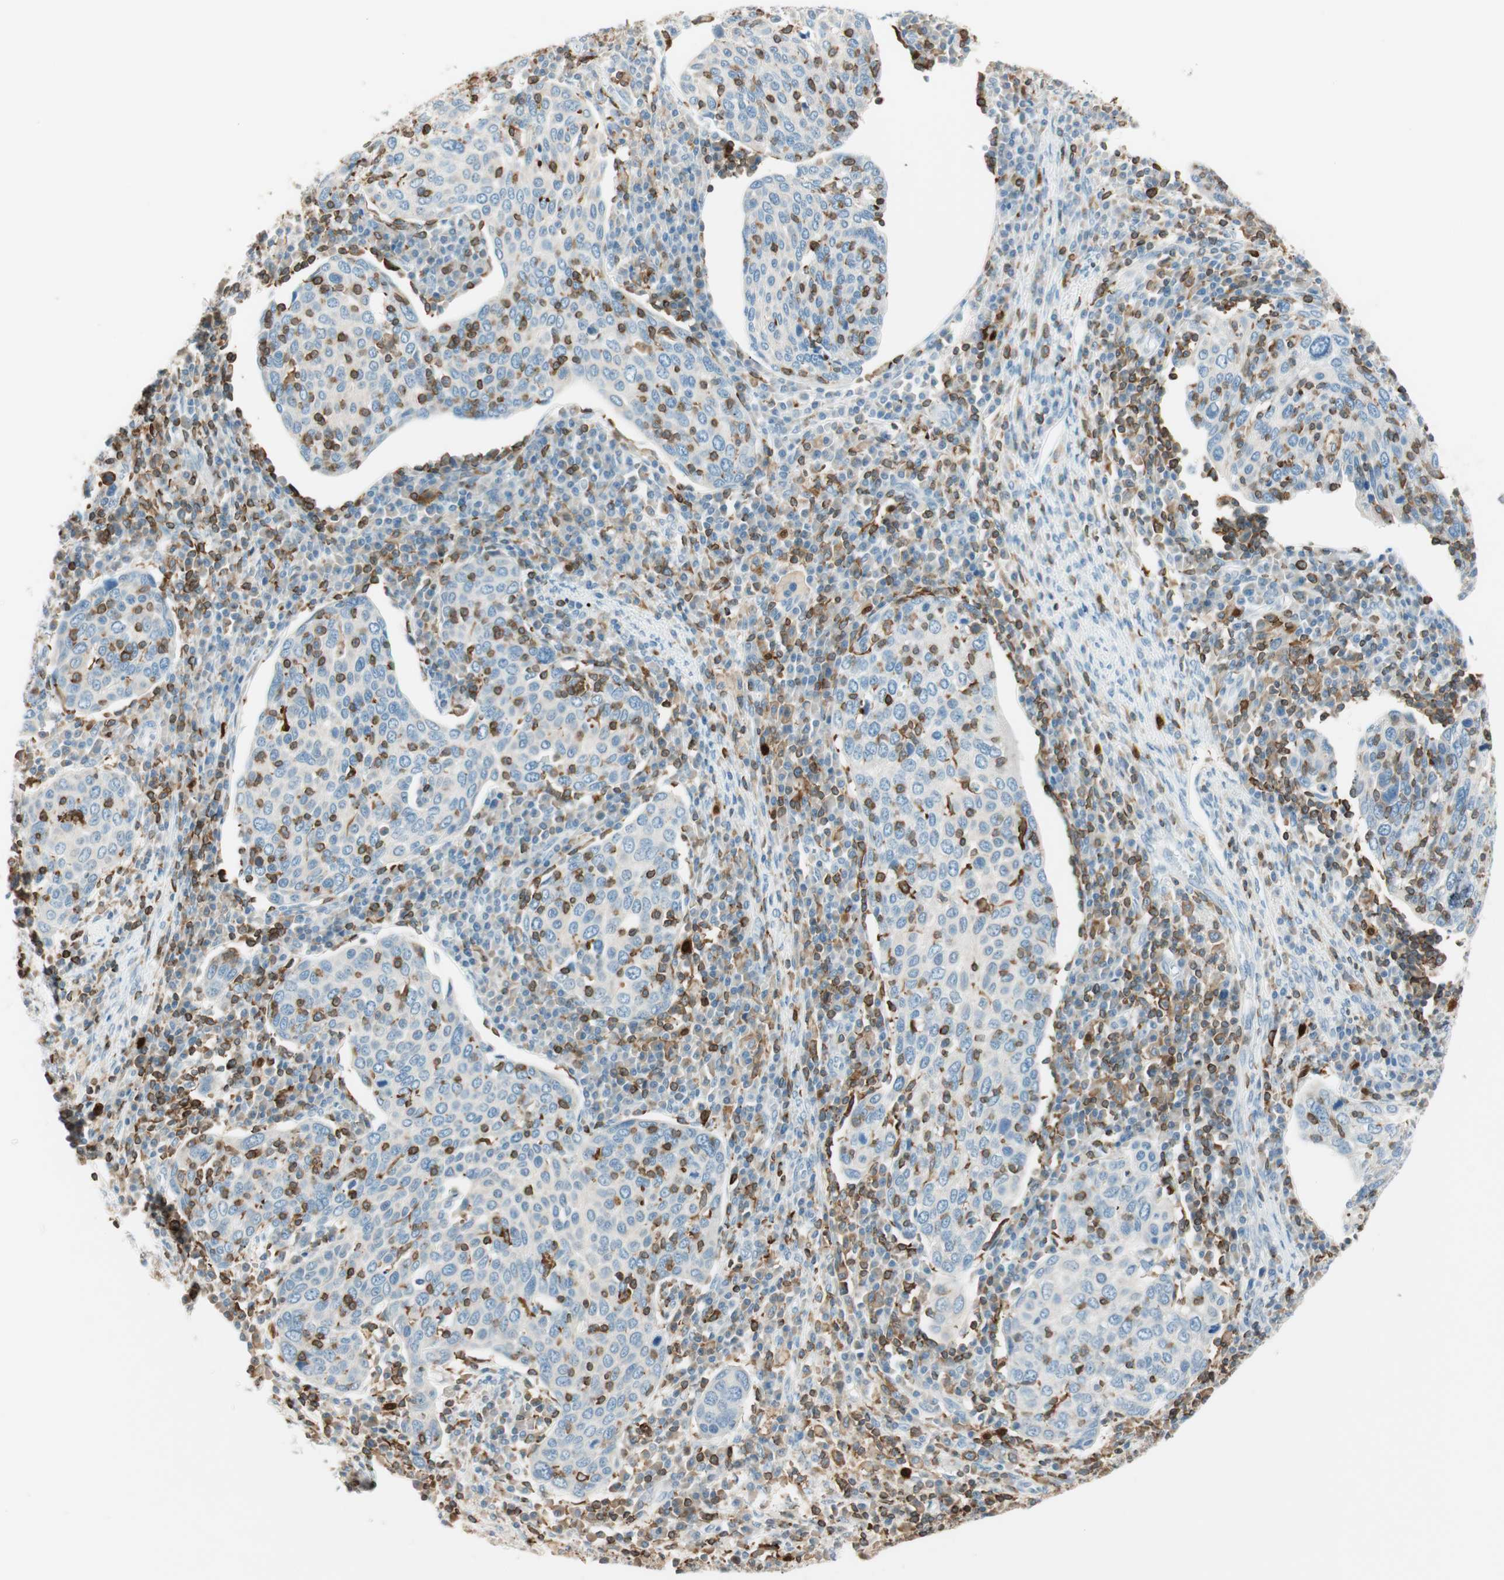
{"staining": {"intensity": "weak", "quantity": "25%-75%", "location": "cytoplasmic/membranous"}, "tissue": "cervical cancer", "cell_type": "Tumor cells", "image_type": "cancer", "snomed": [{"axis": "morphology", "description": "Squamous cell carcinoma, NOS"}, {"axis": "topography", "description": "Cervix"}], "caption": "This photomicrograph shows cervical cancer stained with IHC to label a protein in brown. The cytoplasmic/membranous of tumor cells show weak positivity for the protein. Nuclei are counter-stained blue.", "gene": "HPGD", "patient": {"sex": "female", "age": 40}}